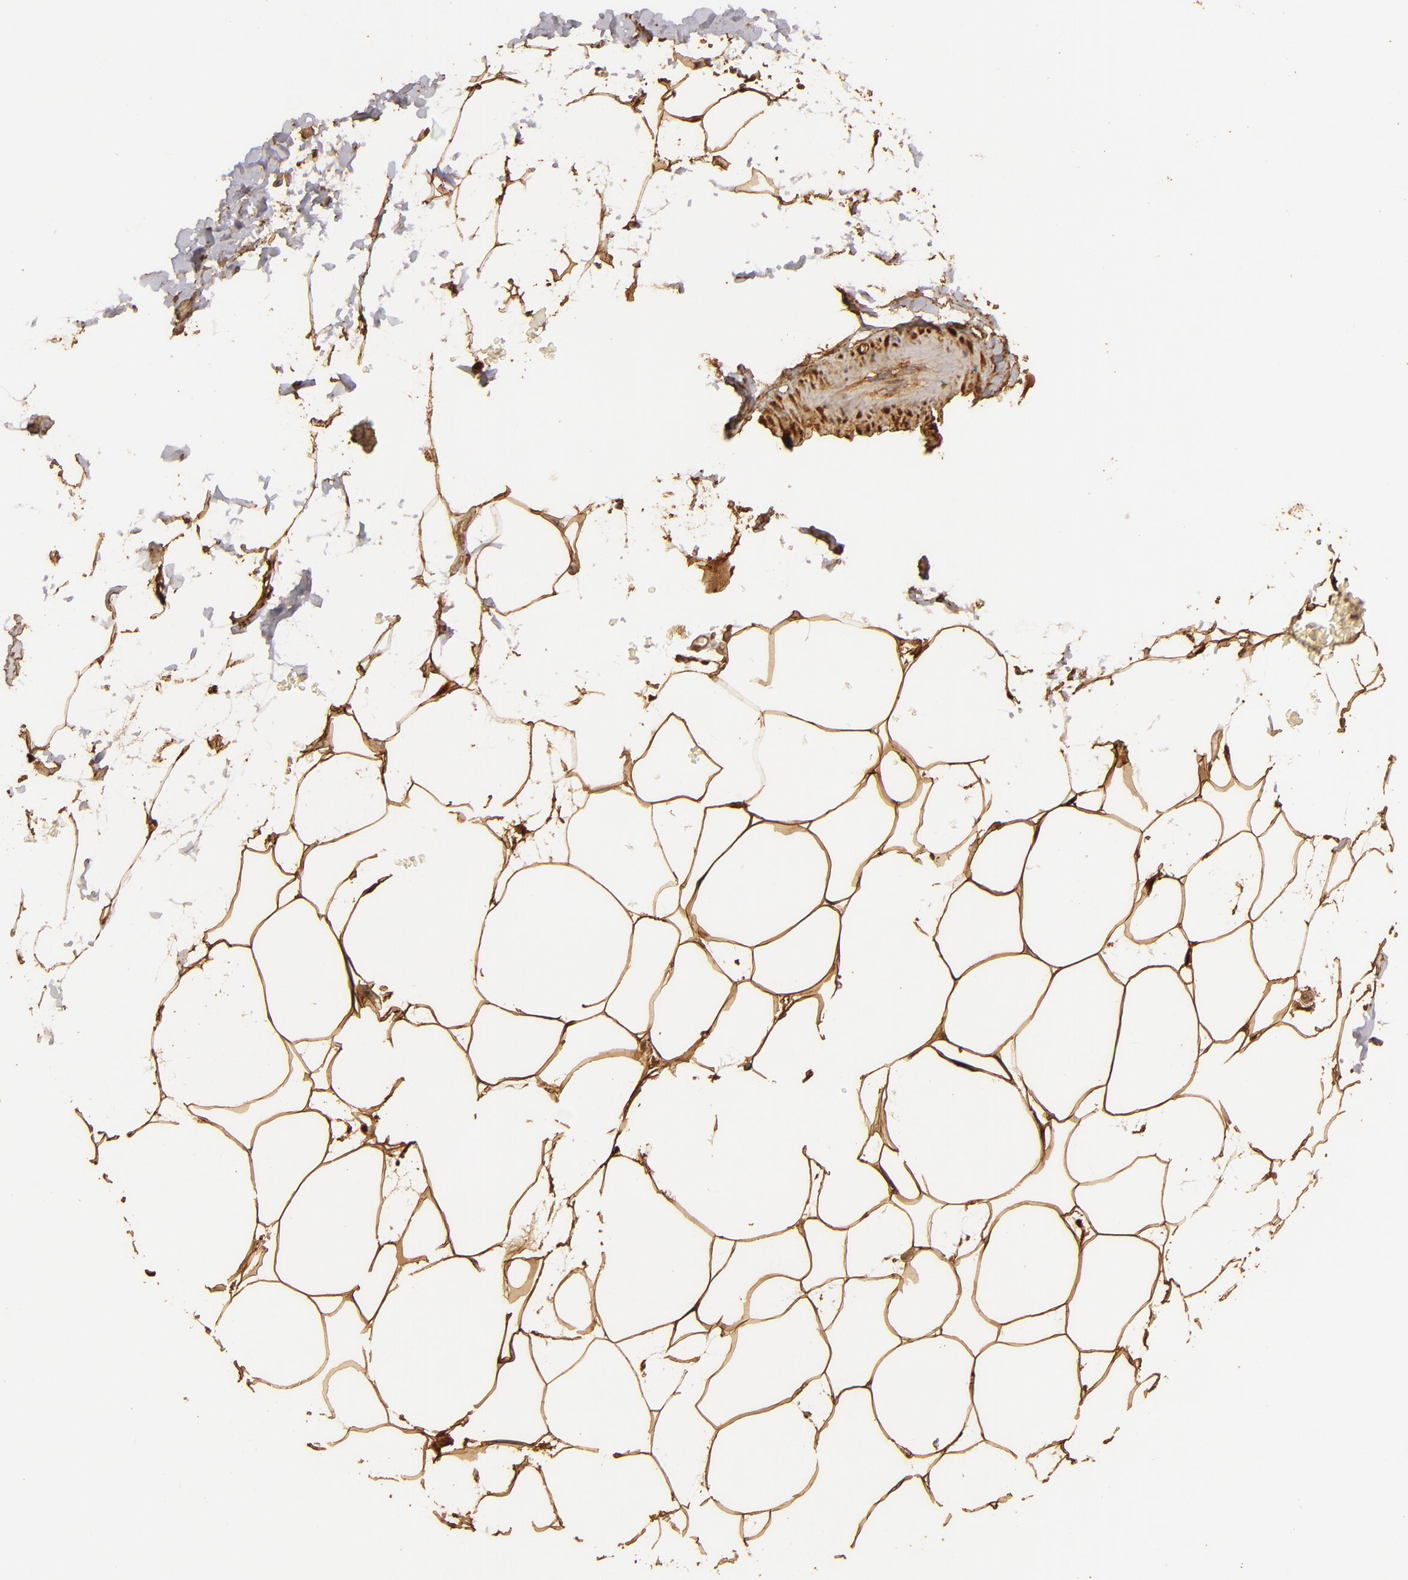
{"staining": {"intensity": "strong", "quantity": ">75%", "location": "cytoplasmic/membranous"}, "tissue": "adipose tissue", "cell_type": "Adipocytes", "image_type": "normal", "snomed": [{"axis": "morphology", "description": "Normal tissue, NOS"}, {"axis": "morphology", "description": "Duct carcinoma"}, {"axis": "topography", "description": "Breast"}, {"axis": "topography", "description": "Adipose tissue"}], "caption": "IHC micrograph of benign adipose tissue: adipose tissue stained using immunohistochemistry exhibits high levels of strong protein expression localized specifically in the cytoplasmic/membranous of adipocytes, appearing as a cytoplasmic/membranous brown color.", "gene": "HSPB6", "patient": {"sex": "female", "age": 37}}